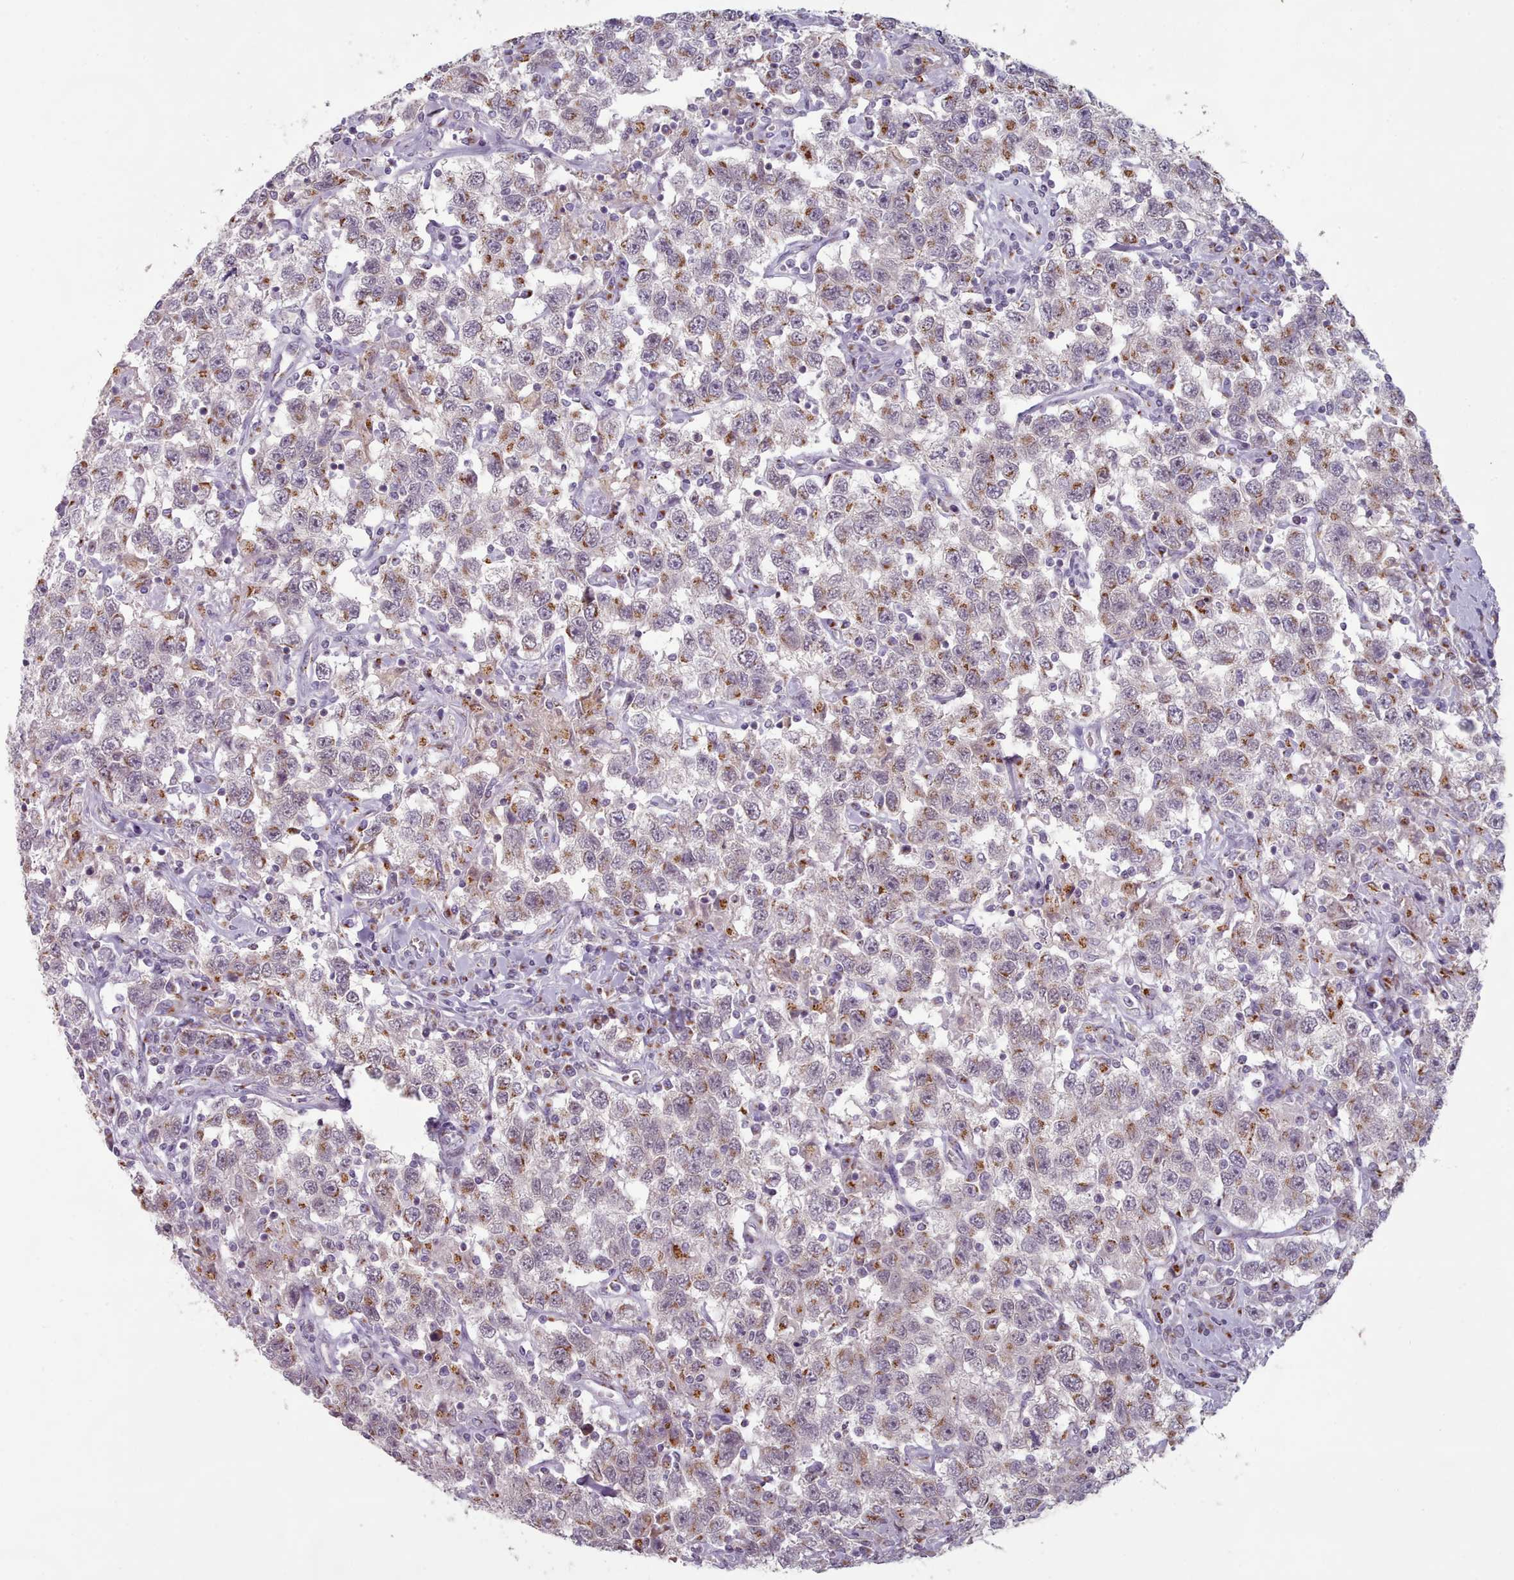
{"staining": {"intensity": "moderate", "quantity": ">75%", "location": "cytoplasmic/membranous"}, "tissue": "testis cancer", "cell_type": "Tumor cells", "image_type": "cancer", "snomed": [{"axis": "morphology", "description": "Seminoma, NOS"}, {"axis": "topography", "description": "Testis"}], "caption": "Immunohistochemical staining of human testis cancer (seminoma) demonstrates moderate cytoplasmic/membranous protein positivity in approximately >75% of tumor cells.", "gene": "MAN1B1", "patient": {"sex": "male", "age": 41}}